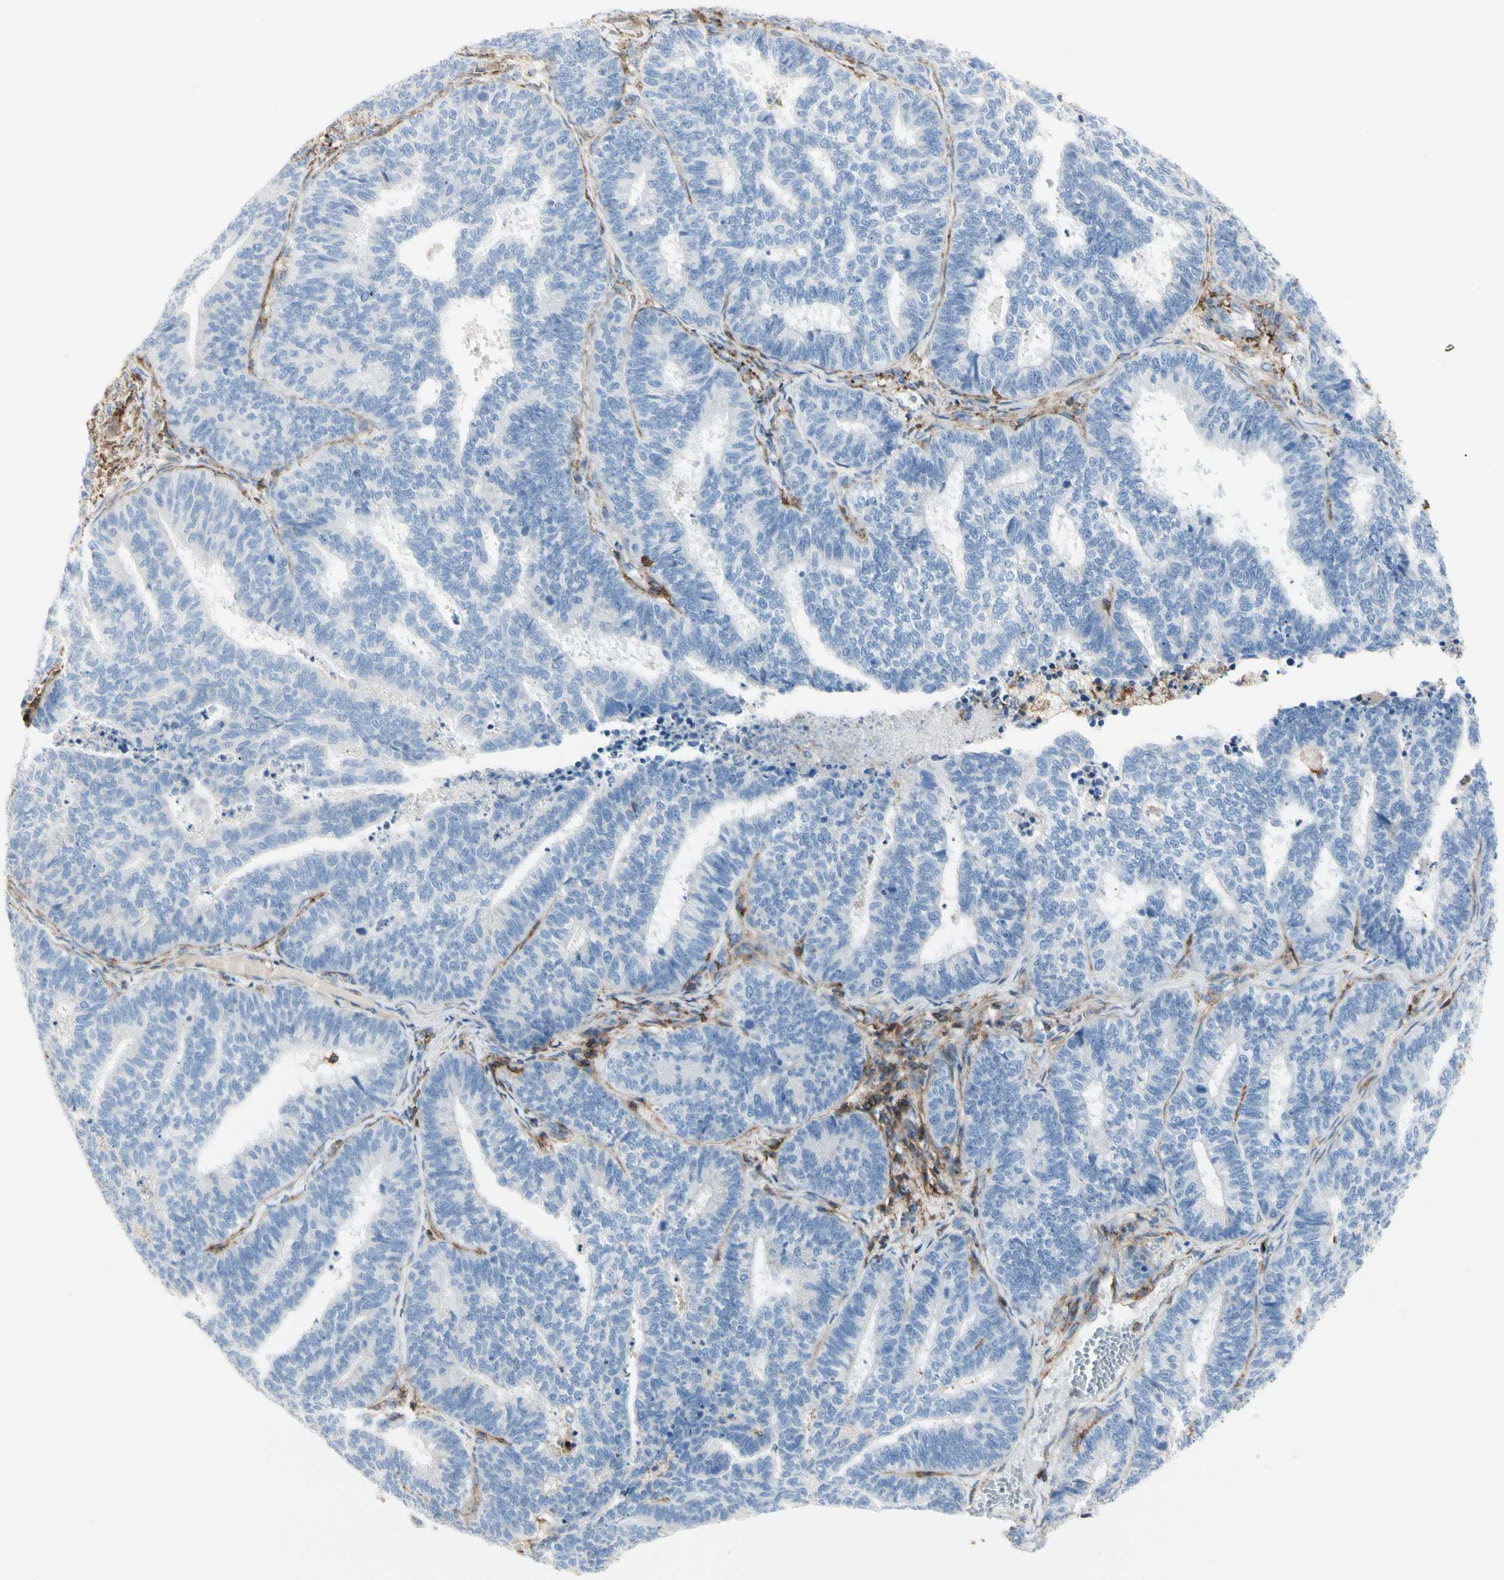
{"staining": {"intensity": "negative", "quantity": "none", "location": "none"}, "tissue": "endometrial cancer", "cell_type": "Tumor cells", "image_type": "cancer", "snomed": [{"axis": "morphology", "description": "Adenocarcinoma, NOS"}, {"axis": "topography", "description": "Endometrium"}], "caption": "DAB immunohistochemical staining of adenocarcinoma (endometrial) demonstrates no significant staining in tumor cells.", "gene": "CLEC2B", "patient": {"sex": "female", "age": 70}}